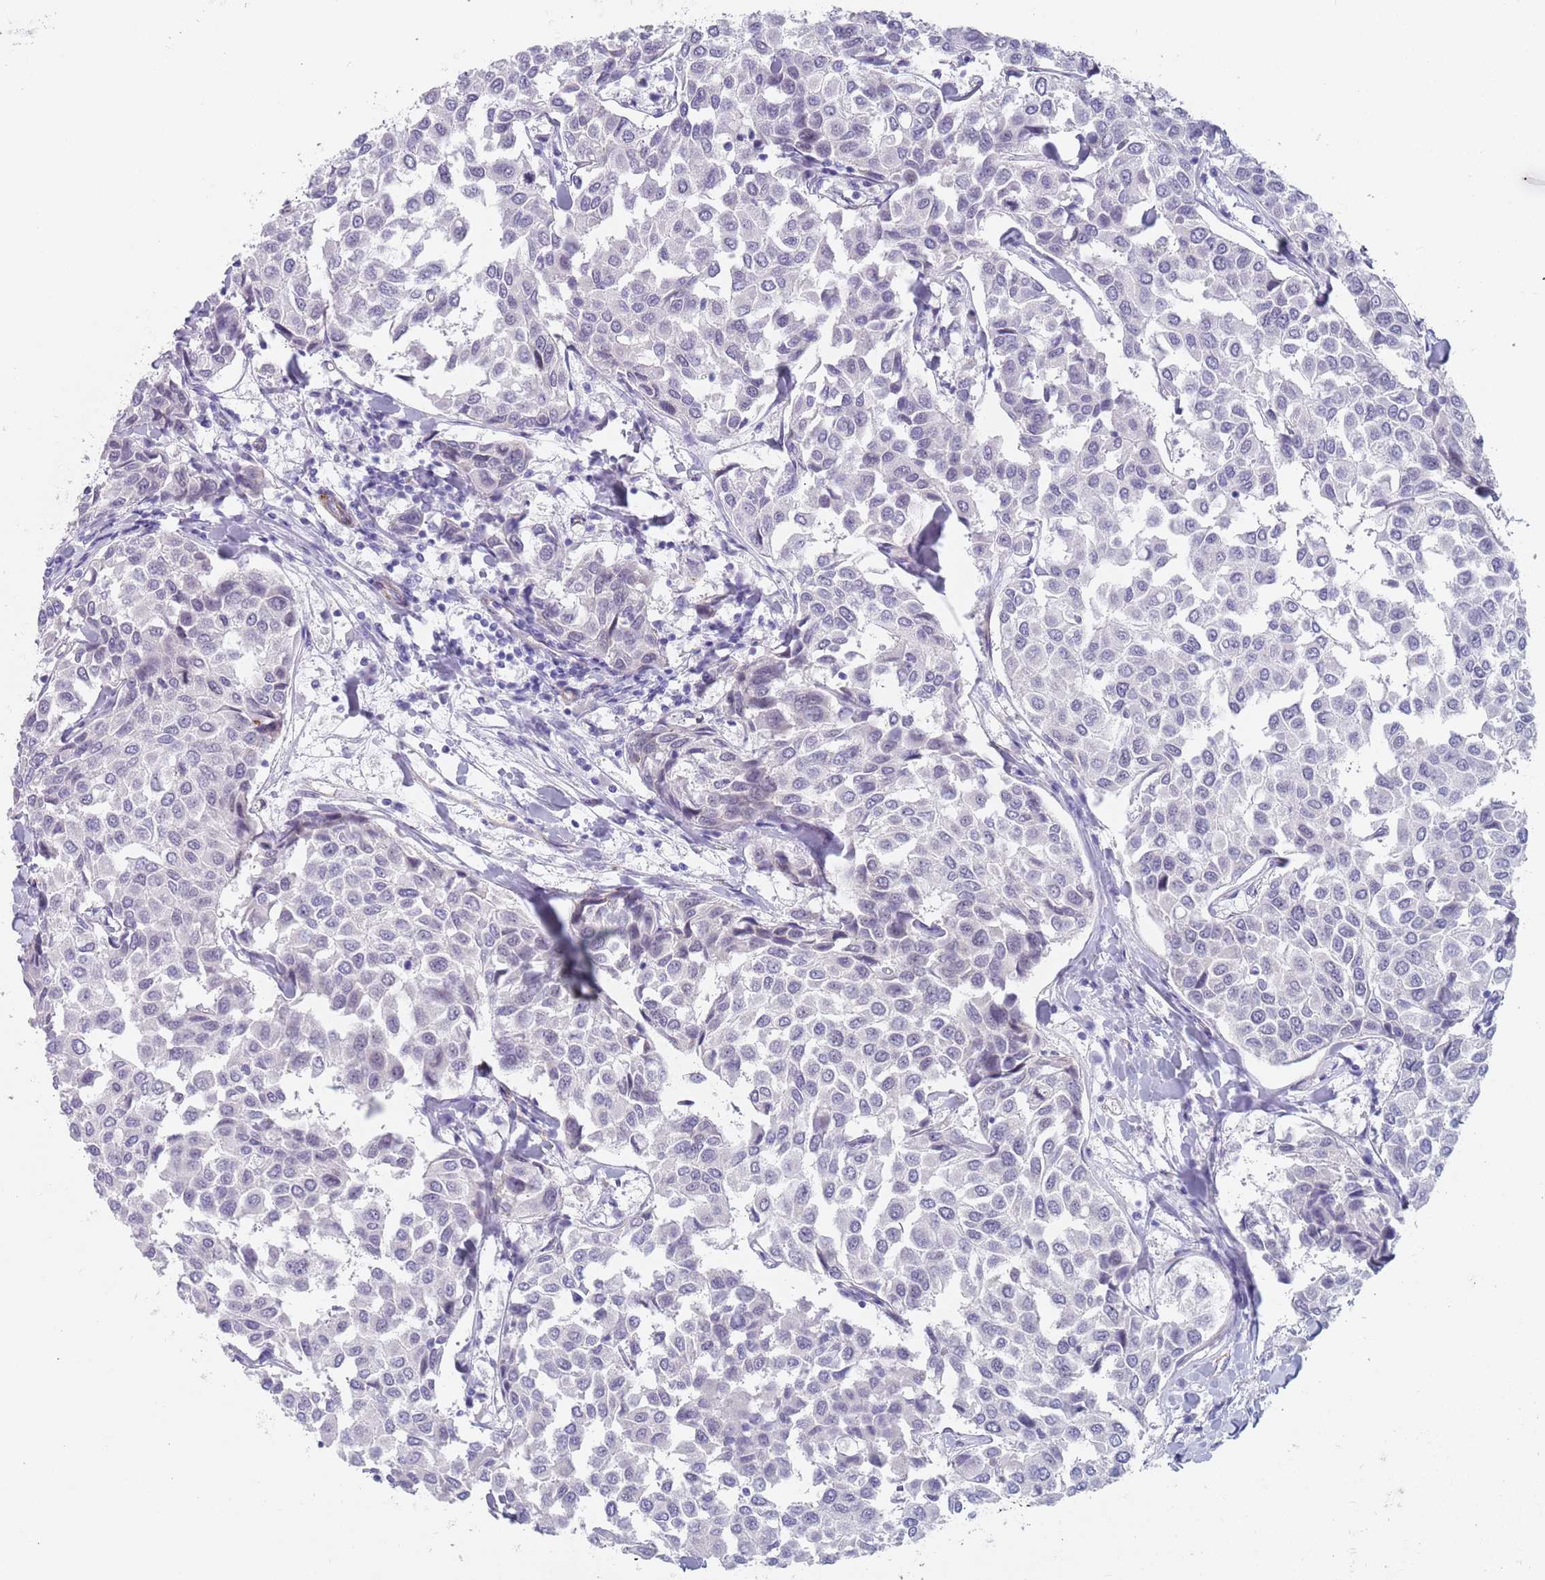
{"staining": {"intensity": "negative", "quantity": "none", "location": "none"}, "tissue": "breast cancer", "cell_type": "Tumor cells", "image_type": "cancer", "snomed": [{"axis": "morphology", "description": "Duct carcinoma"}, {"axis": "topography", "description": "Breast"}], "caption": "Immunohistochemistry image of human breast cancer (invasive ductal carcinoma) stained for a protein (brown), which displays no expression in tumor cells.", "gene": "OR5A2", "patient": {"sex": "female", "age": 55}}